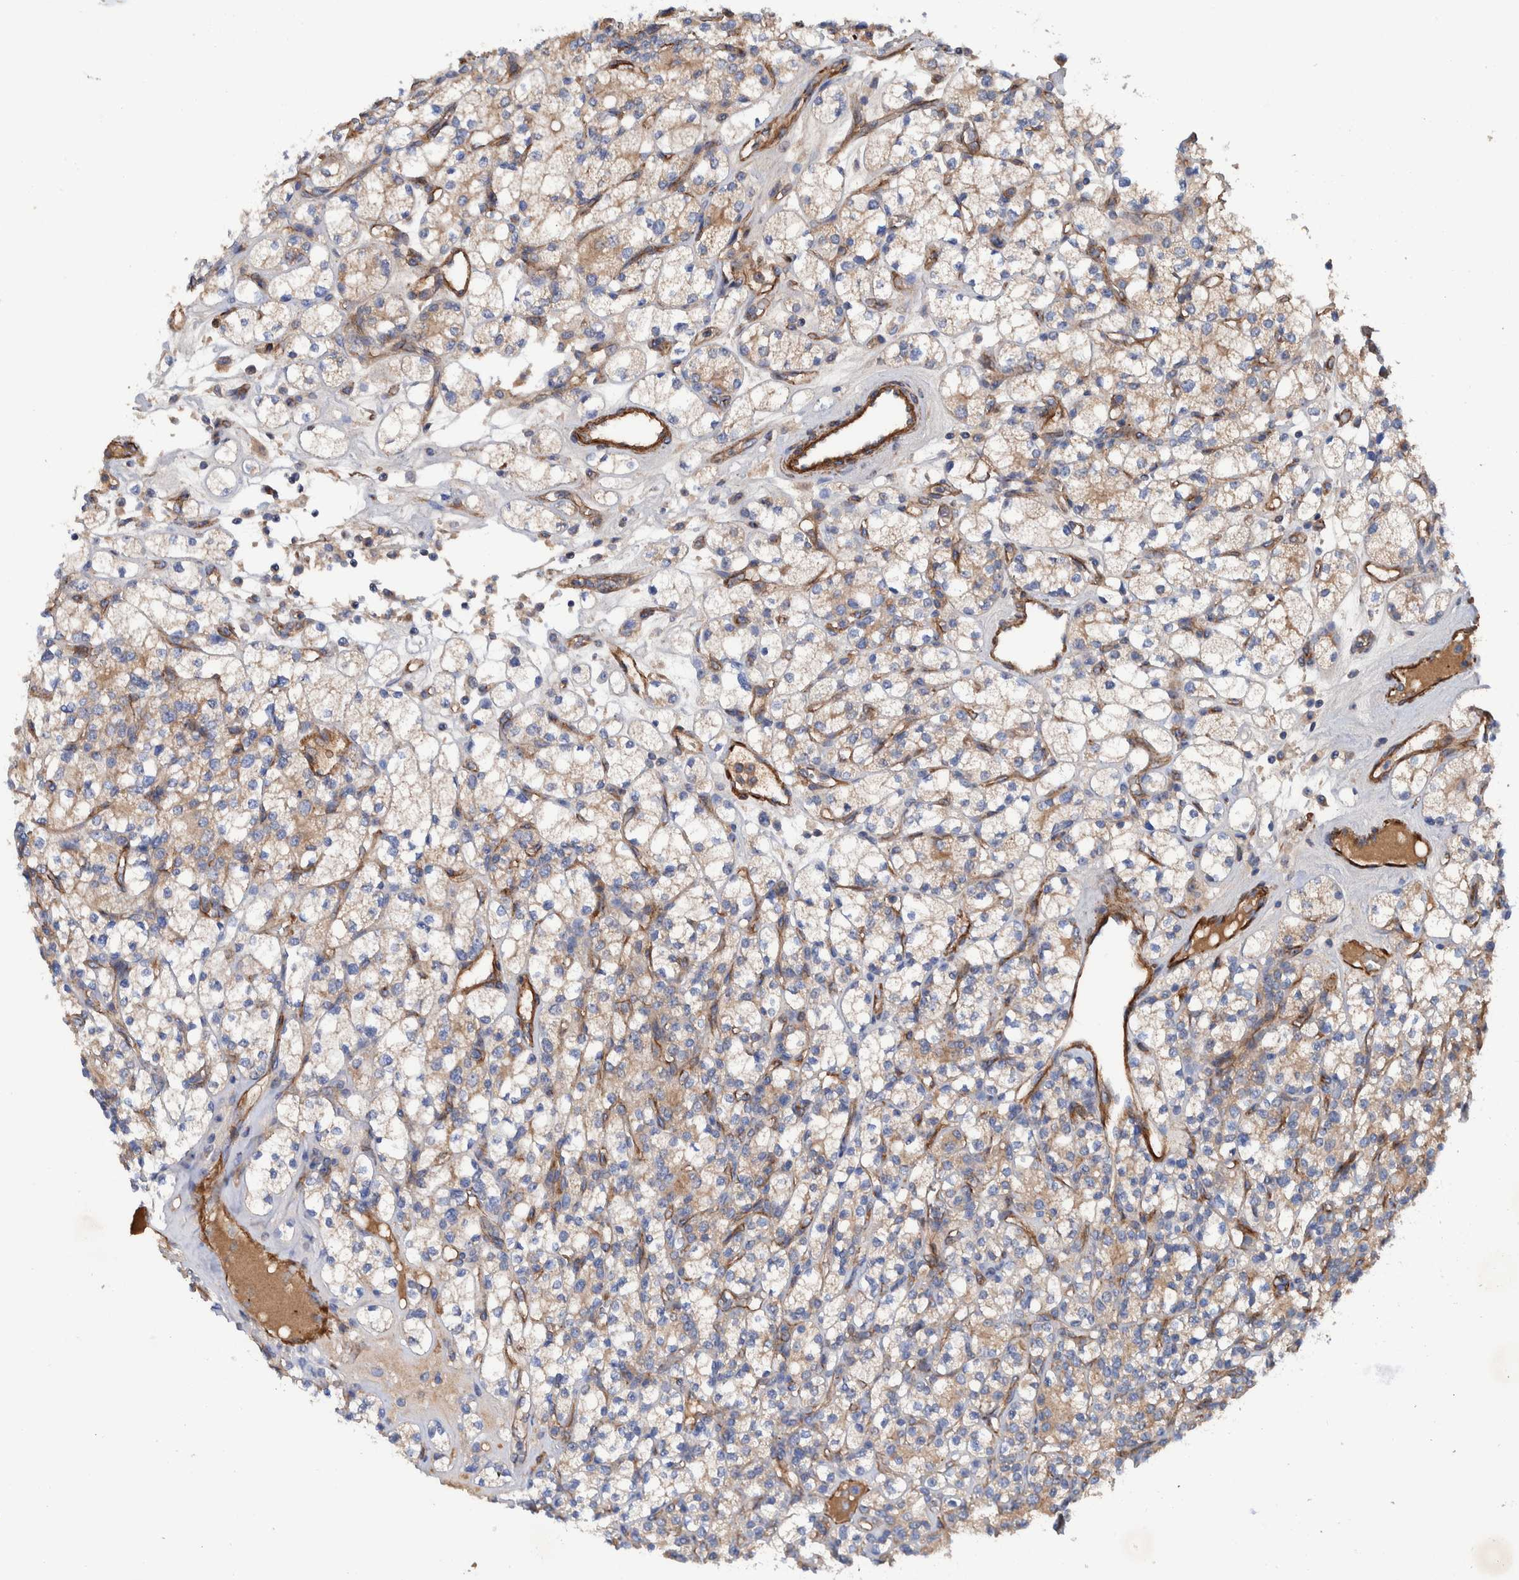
{"staining": {"intensity": "weak", "quantity": "25%-75%", "location": "cytoplasmic/membranous"}, "tissue": "renal cancer", "cell_type": "Tumor cells", "image_type": "cancer", "snomed": [{"axis": "morphology", "description": "Adenocarcinoma, NOS"}, {"axis": "topography", "description": "Kidney"}], "caption": "Immunohistochemical staining of renal adenocarcinoma exhibits low levels of weak cytoplasmic/membranous staining in approximately 25%-75% of tumor cells.", "gene": "SLC25A10", "patient": {"sex": "male", "age": 77}}